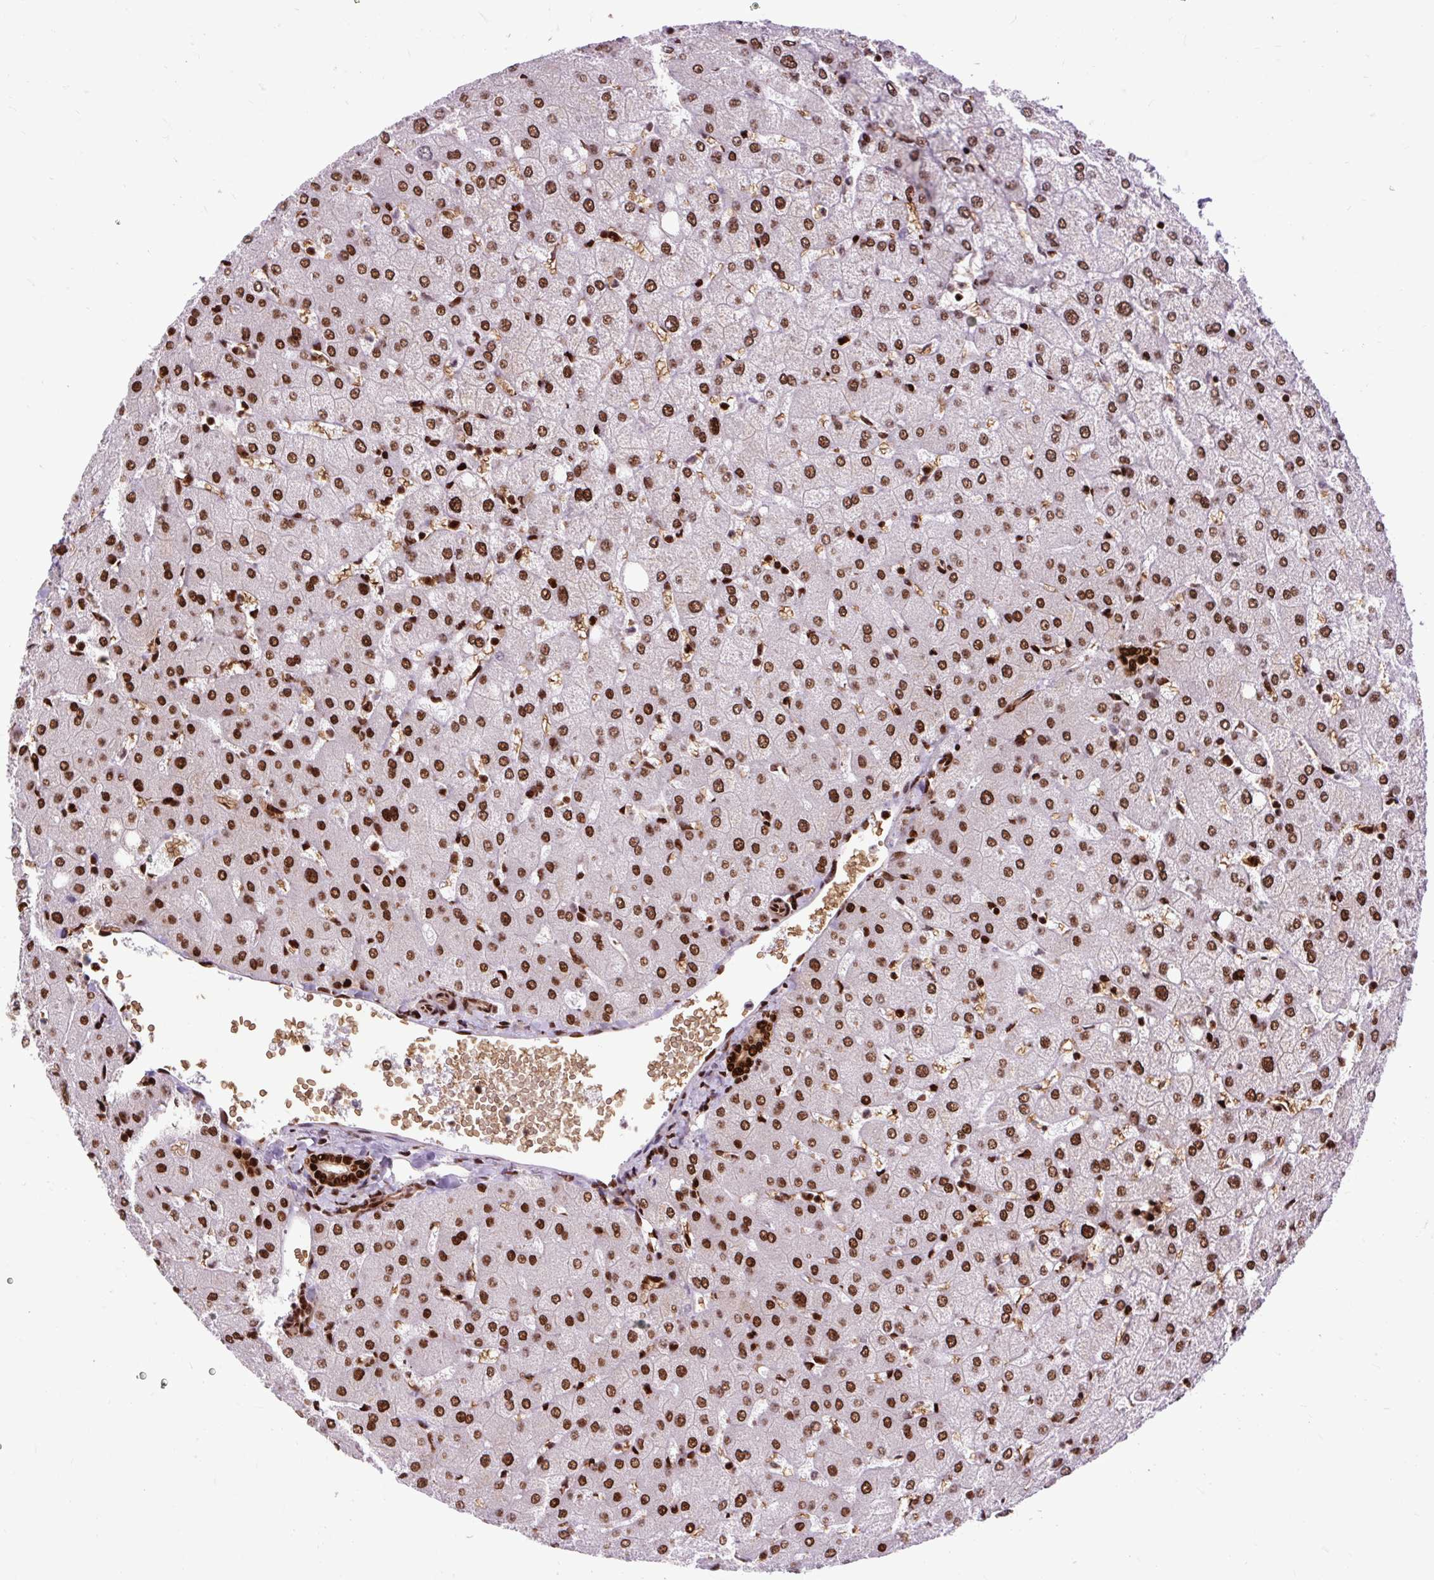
{"staining": {"intensity": "strong", "quantity": ">75%", "location": "nuclear"}, "tissue": "liver", "cell_type": "Cholangiocytes", "image_type": "normal", "snomed": [{"axis": "morphology", "description": "Normal tissue, NOS"}, {"axis": "topography", "description": "Liver"}], "caption": "Protein expression analysis of normal human liver reveals strong nuclear staining in about >75% of cholangiocytes. (DAB (3,3'-diaminobenzidine) = brown stain, brightfield microscopy at high magnification).", "gene": "FUS", "patient": {"sex": "female", "age": 54}}